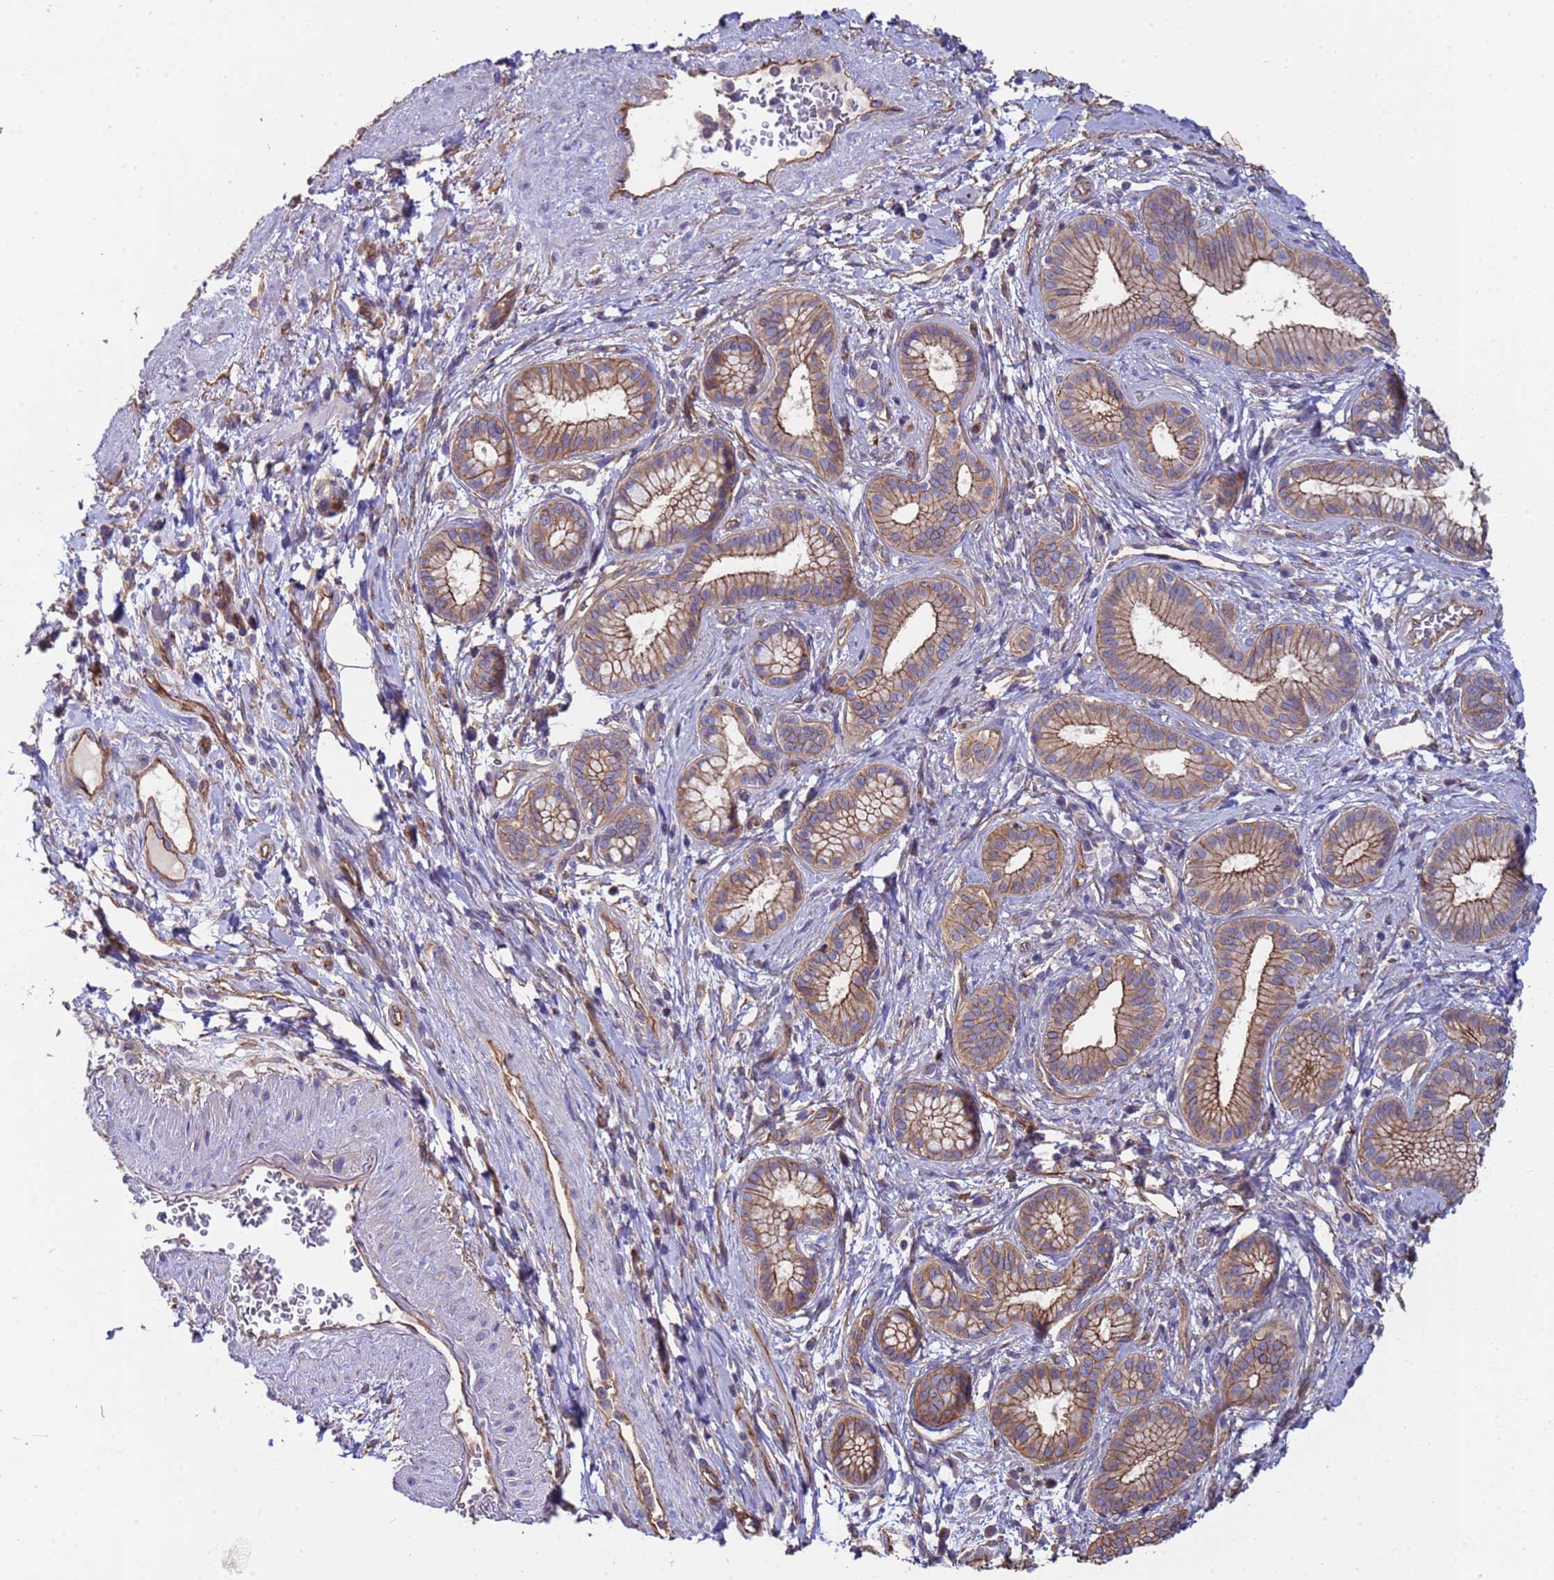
{"staining": {"intensity": "moderate", "quantity": ">75%", "location": "cytoplasmic/membranous"}, "tissue": "pancreatic cancer", "cell_type": "Tumor cells", "image_type": "cancer", "snomed": [{"axis": "morphology", "description": "Adenocarcinoma, NOS"}, {"axis": "topography", "description": "Pancreas"}], "caption": "A micrograph of human pancreatic cancer stained for a protein demonstrates moderate cytoplasmic/membranous brown staining in tumor cells.", "gene": "ZNF248", "patient": {"sex": "male", "age": 72}}